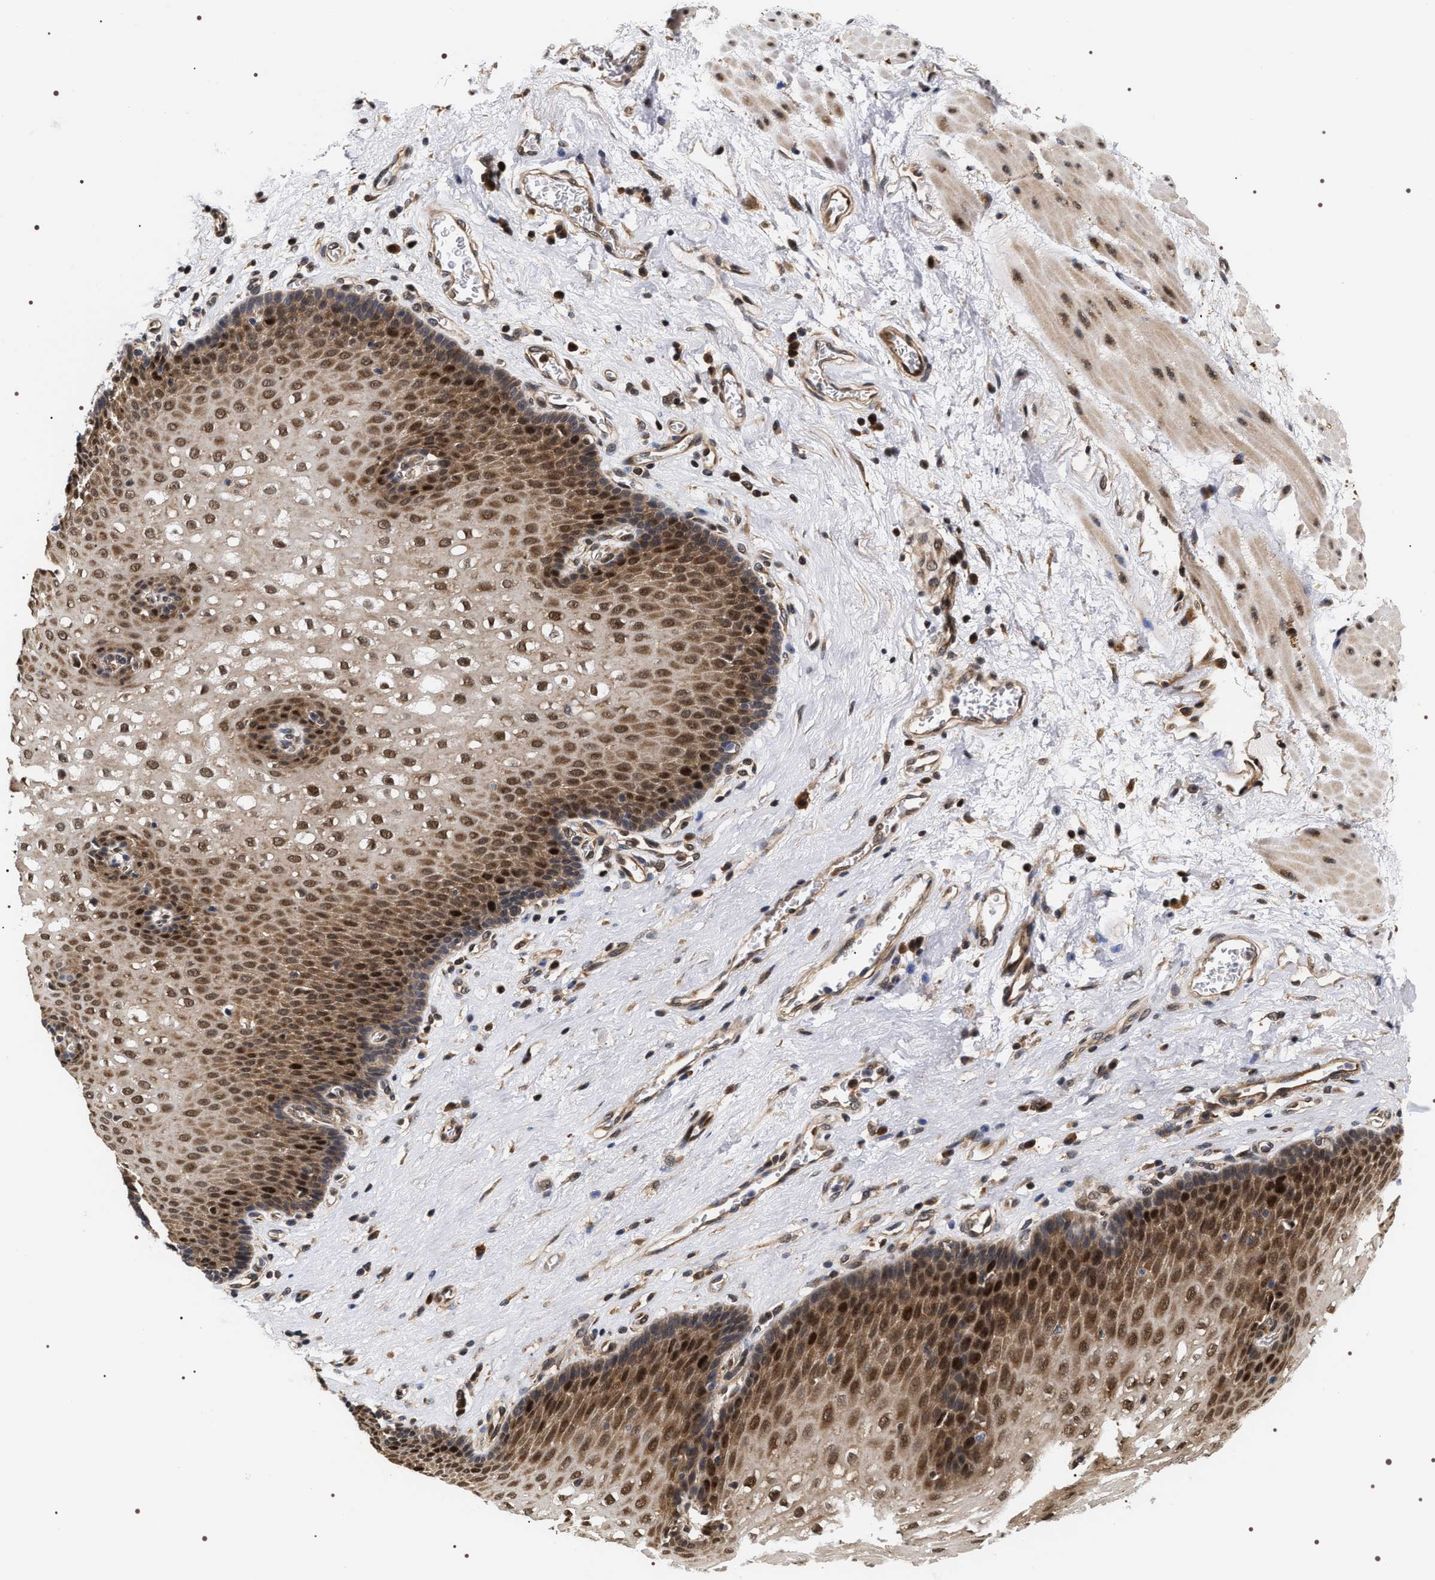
{"staining": {"intensity": "strong", "quantity": ">75%", "location": "nuclear"}, "tissue": "esophagus", "cell_type": "Squamous epithelial cells", "image_type": "normal", "snomed": [{"axis": "morphology", "description": "Normal tissue, NOS"}, {"axis": "topography", "description": "Esophagus"}], "caption": "Immunohistochemical staining of normal human esophagus reveals >75% levels of strong nuclear protein positivity in about >75% of squamous epithelial cells.", "gene": "BAG6", "patient": {"sex": "male", "age": 48}}